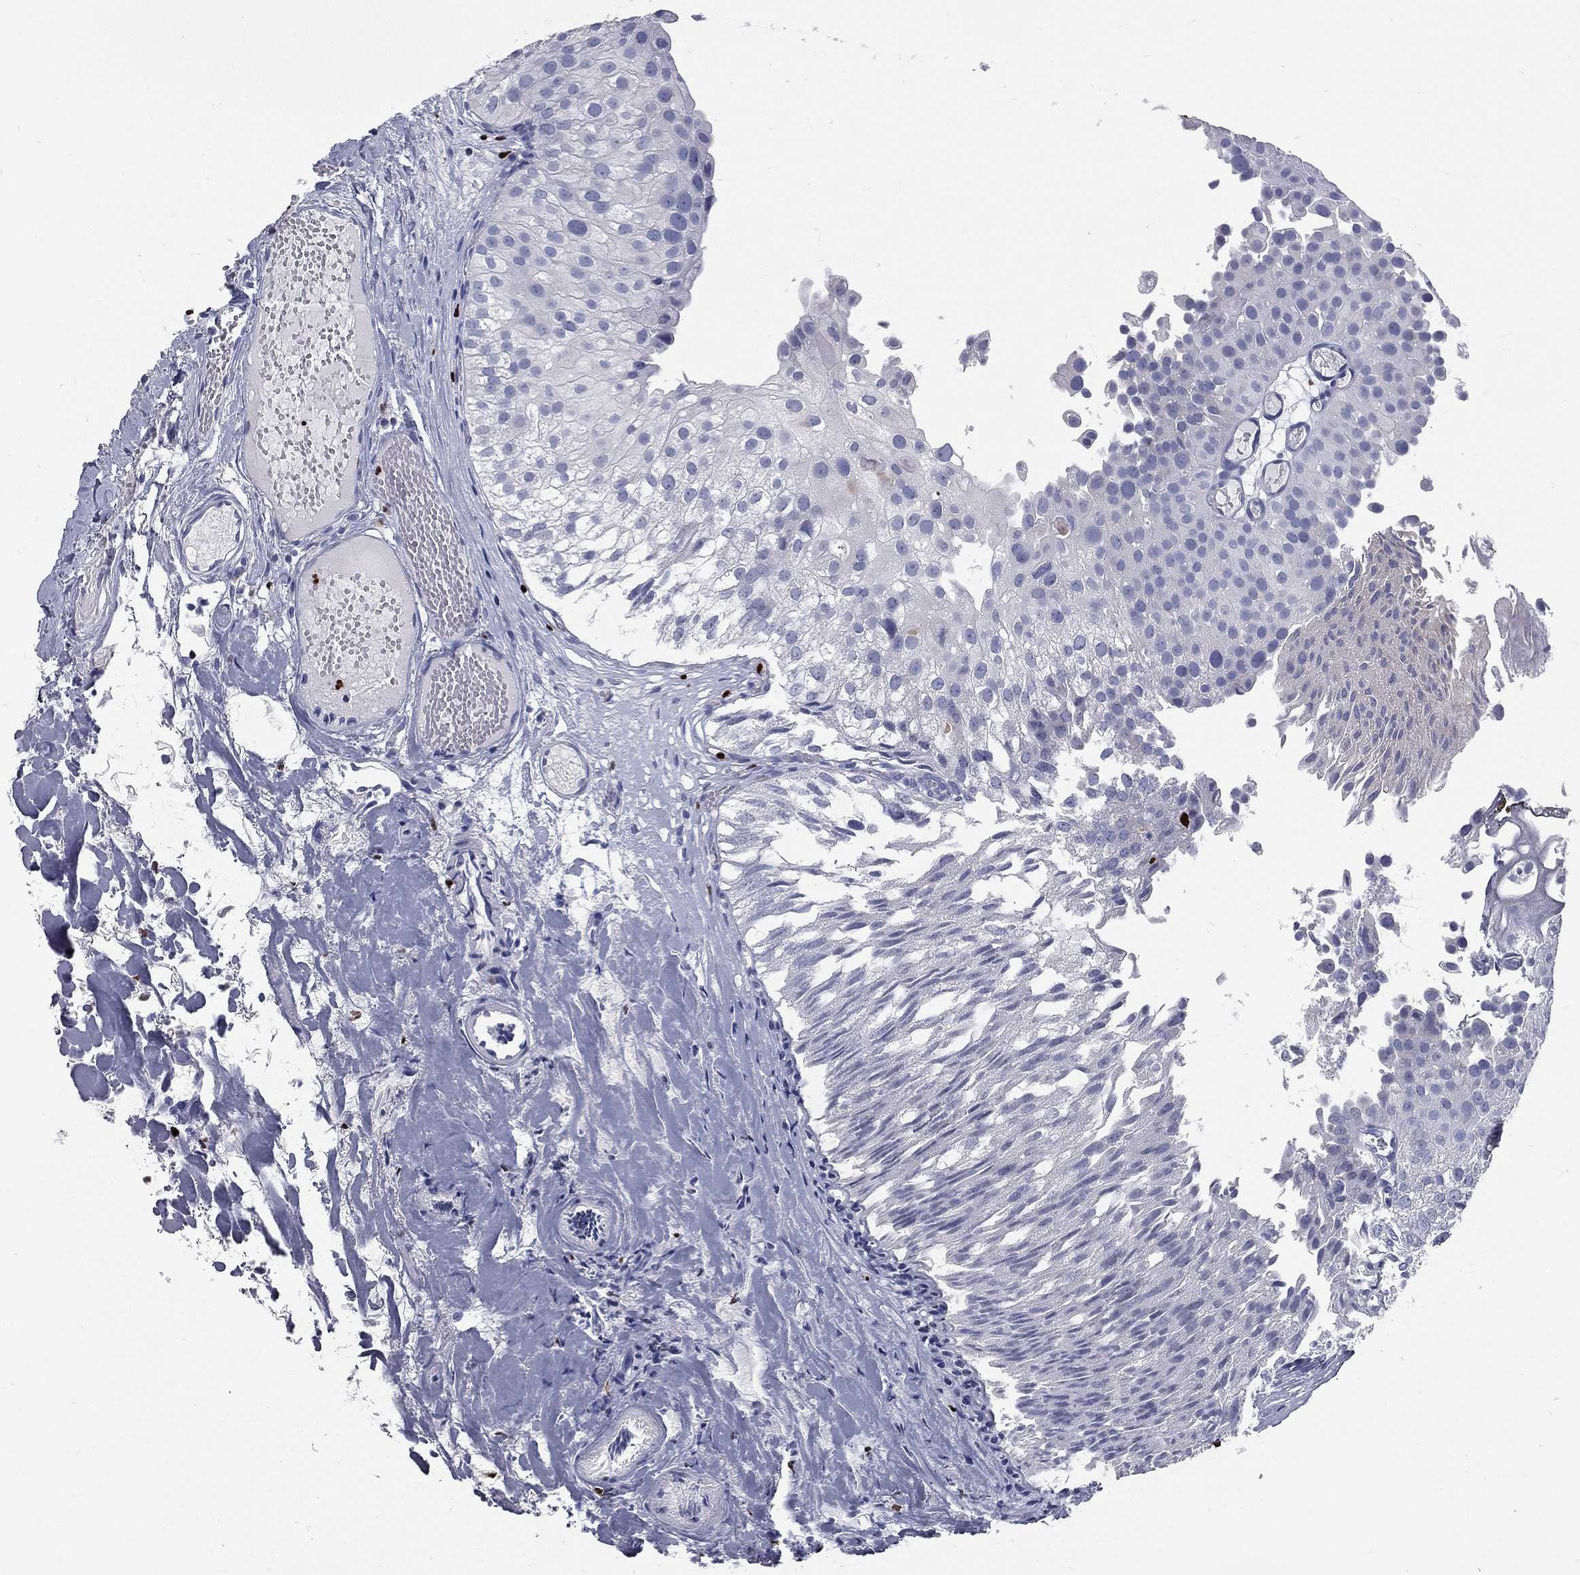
{"staining": {"intensity": "negative", "quantity": "none", "location": "none"}, "tissue": "urothelial cancer", "cell_type": "Tumor cells", "image_type": "cancer", "snomed": [{"axis": "morphology", "description": "Urothelial carcinoma, Low grade"}, {"axis": "topography", "description": "Urinary bladder"}], "caption": "Human urothelial carcinoma (low-grade) stained for a protein using immunohistochemistry shows no staining in tumor cells.", "gene": "MNDA", "patient": {"sex": "female", "age": 78}}